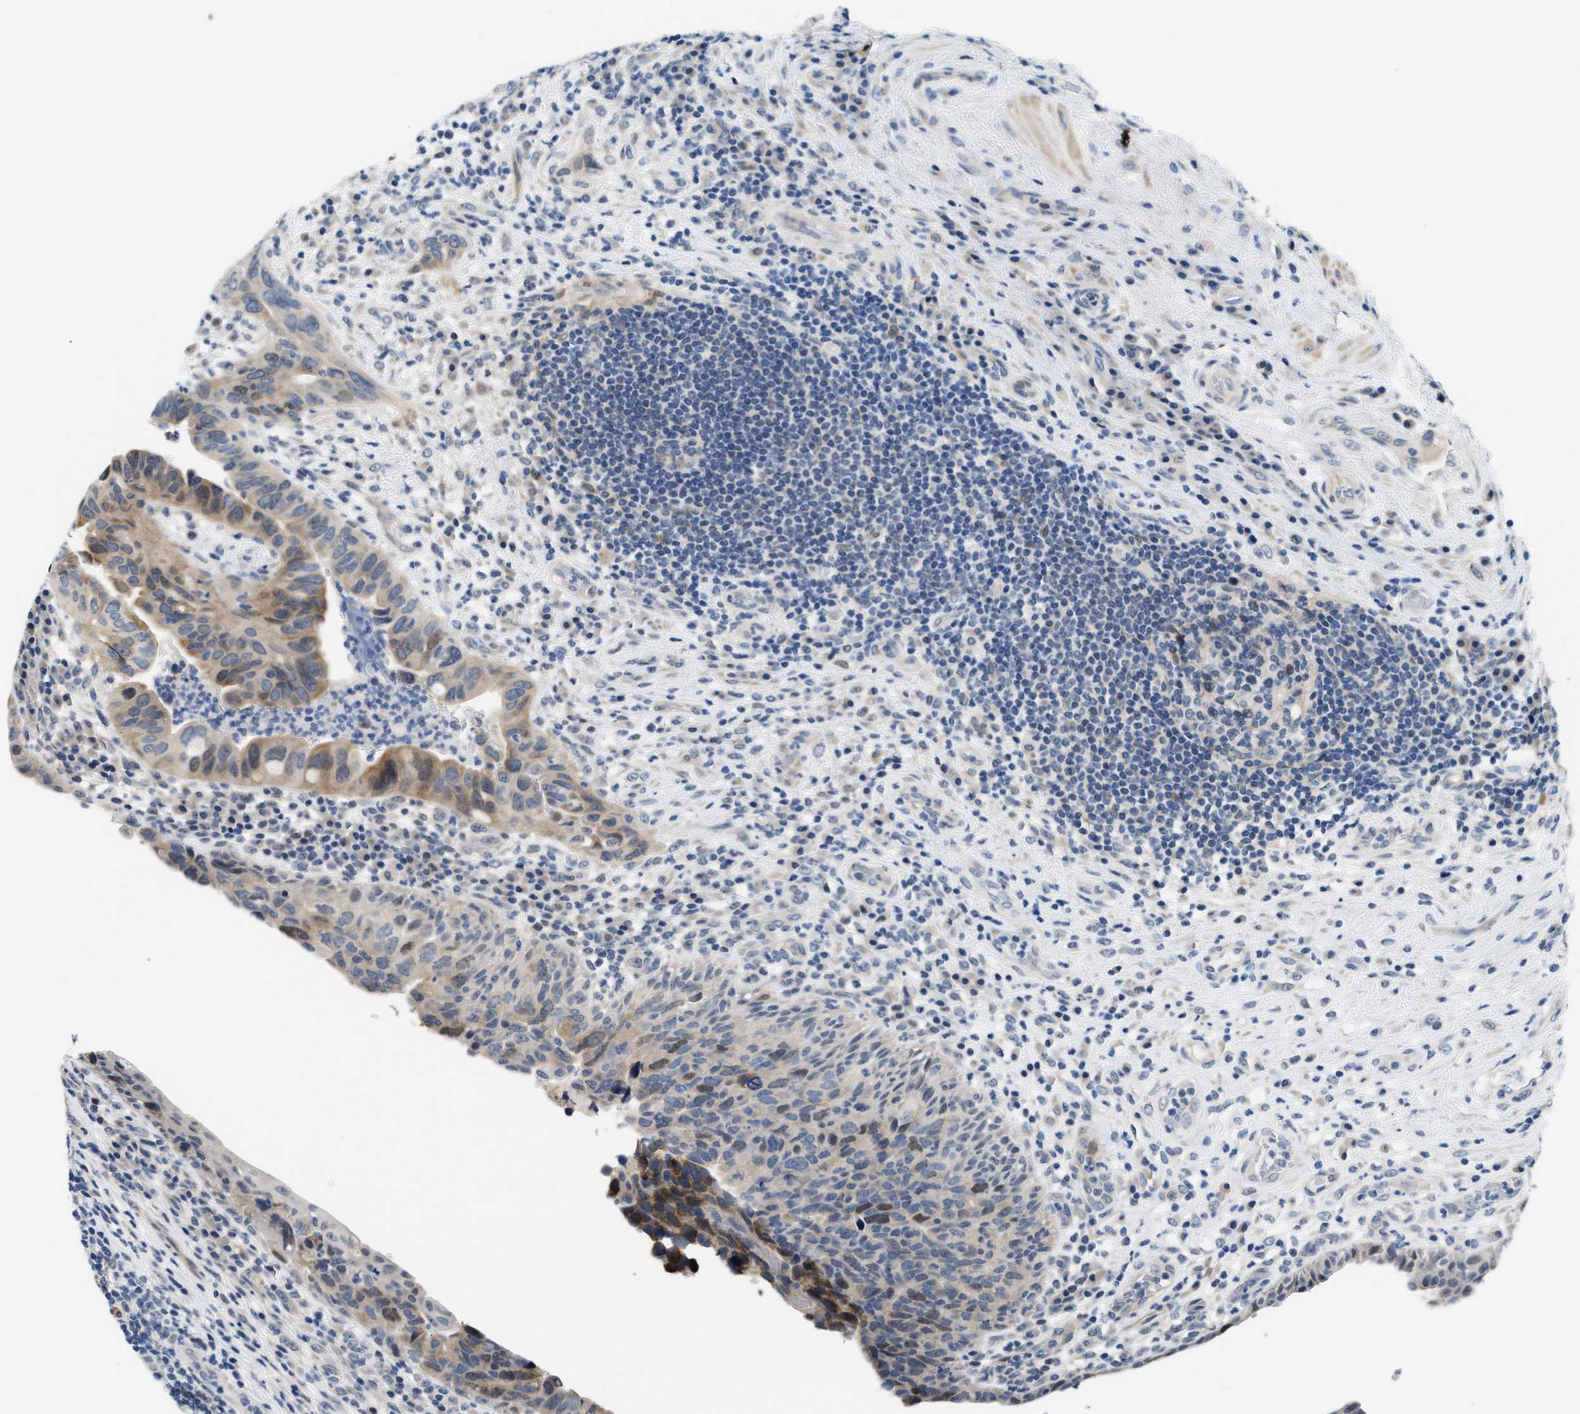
{"staining": {"intensity": "moderate", "quantity": "25%-75%", "location": "cytoplasmic/membranous"}, "tissue": "urothelial cancer", "cell_type": "Tumor cells", "image_type": "cancer", "snomed": [{"axis": "morphology", "description": "Urothelial carcinoma, High grade"}, {"axis": "topography", "description": "Urinary bladder"}], "caption": "Immunohistochemistry (IHC) micrograph of neoplastic tissue: human urothelial carcinoma (high-grade) stained using immunohistochemistry (IHC) reveals medium levels of moderate protein expression localized specifically in the cytoplasmic/membranous of tumor cells, appearing as a cytoplasmic/membranous brown color.", "gene": "CLGN", "patient": {"sex": "female", "age": 82}}